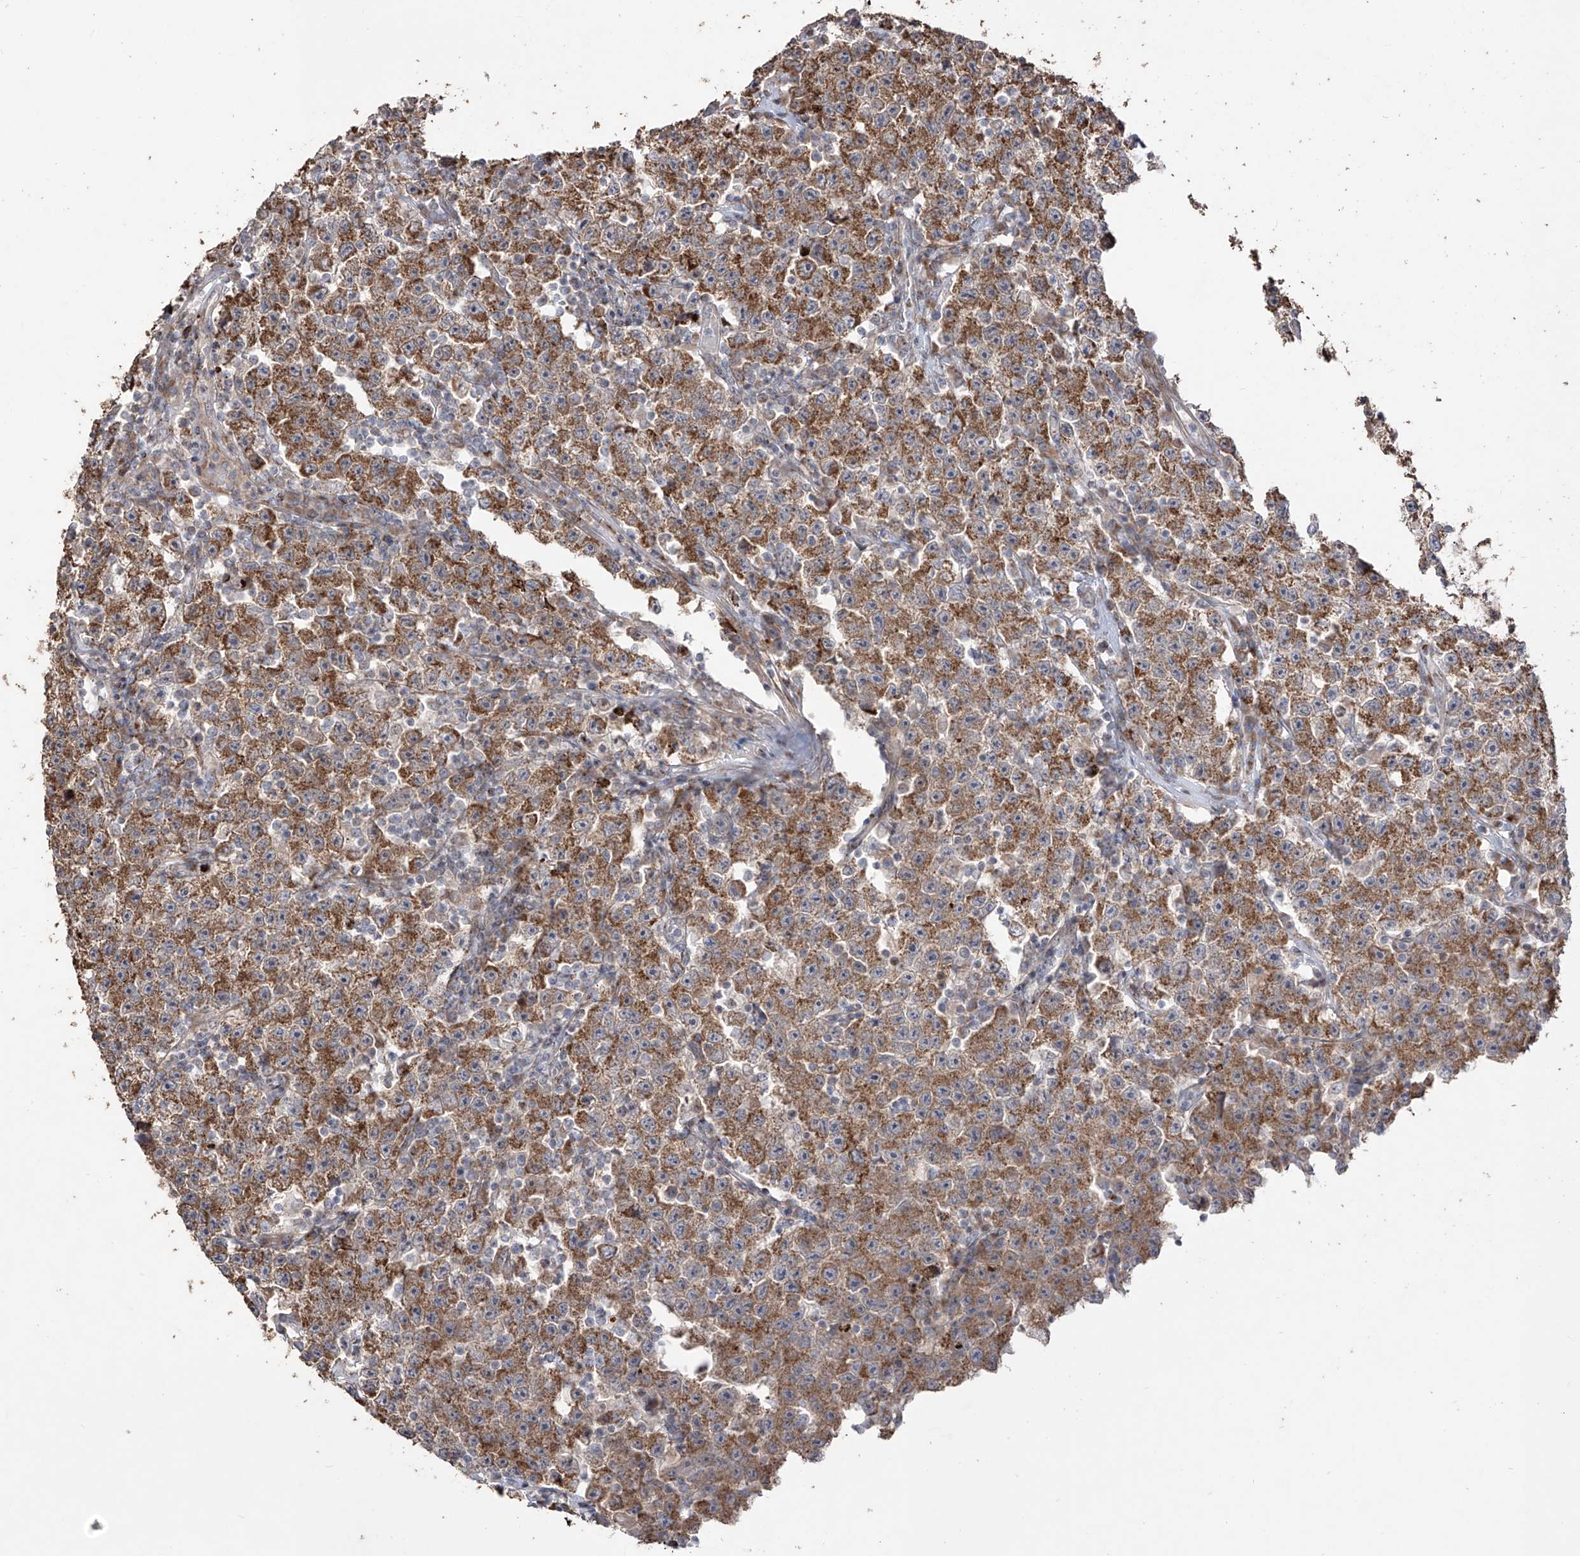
{"staining": {"intensity": "moderate", "quantity": ">75%", "location": "cytoplasmic/membranous"}, "tissue": "testis cancer", "cell_type": "Tumor cells", "image_type": "cancer", "snomed": [{"axis": "morphology", "description": "Seminoma, NOS"}, {"axis": "topography", "description": "Testis"}], "caption": "Immunohistochemistry (IHC) photomicrograph of neoplastic tissue: seminoma (testis) stained using immunohistochemistry exhibits medium levels of moderate protein expression localized specifically in the cytoplasmic/membranous of tumor cells, appearing as a cytoplasmic/membranous brown color.", "gene": "YKT6", "patient": {"sex": "male", "age": 22}}